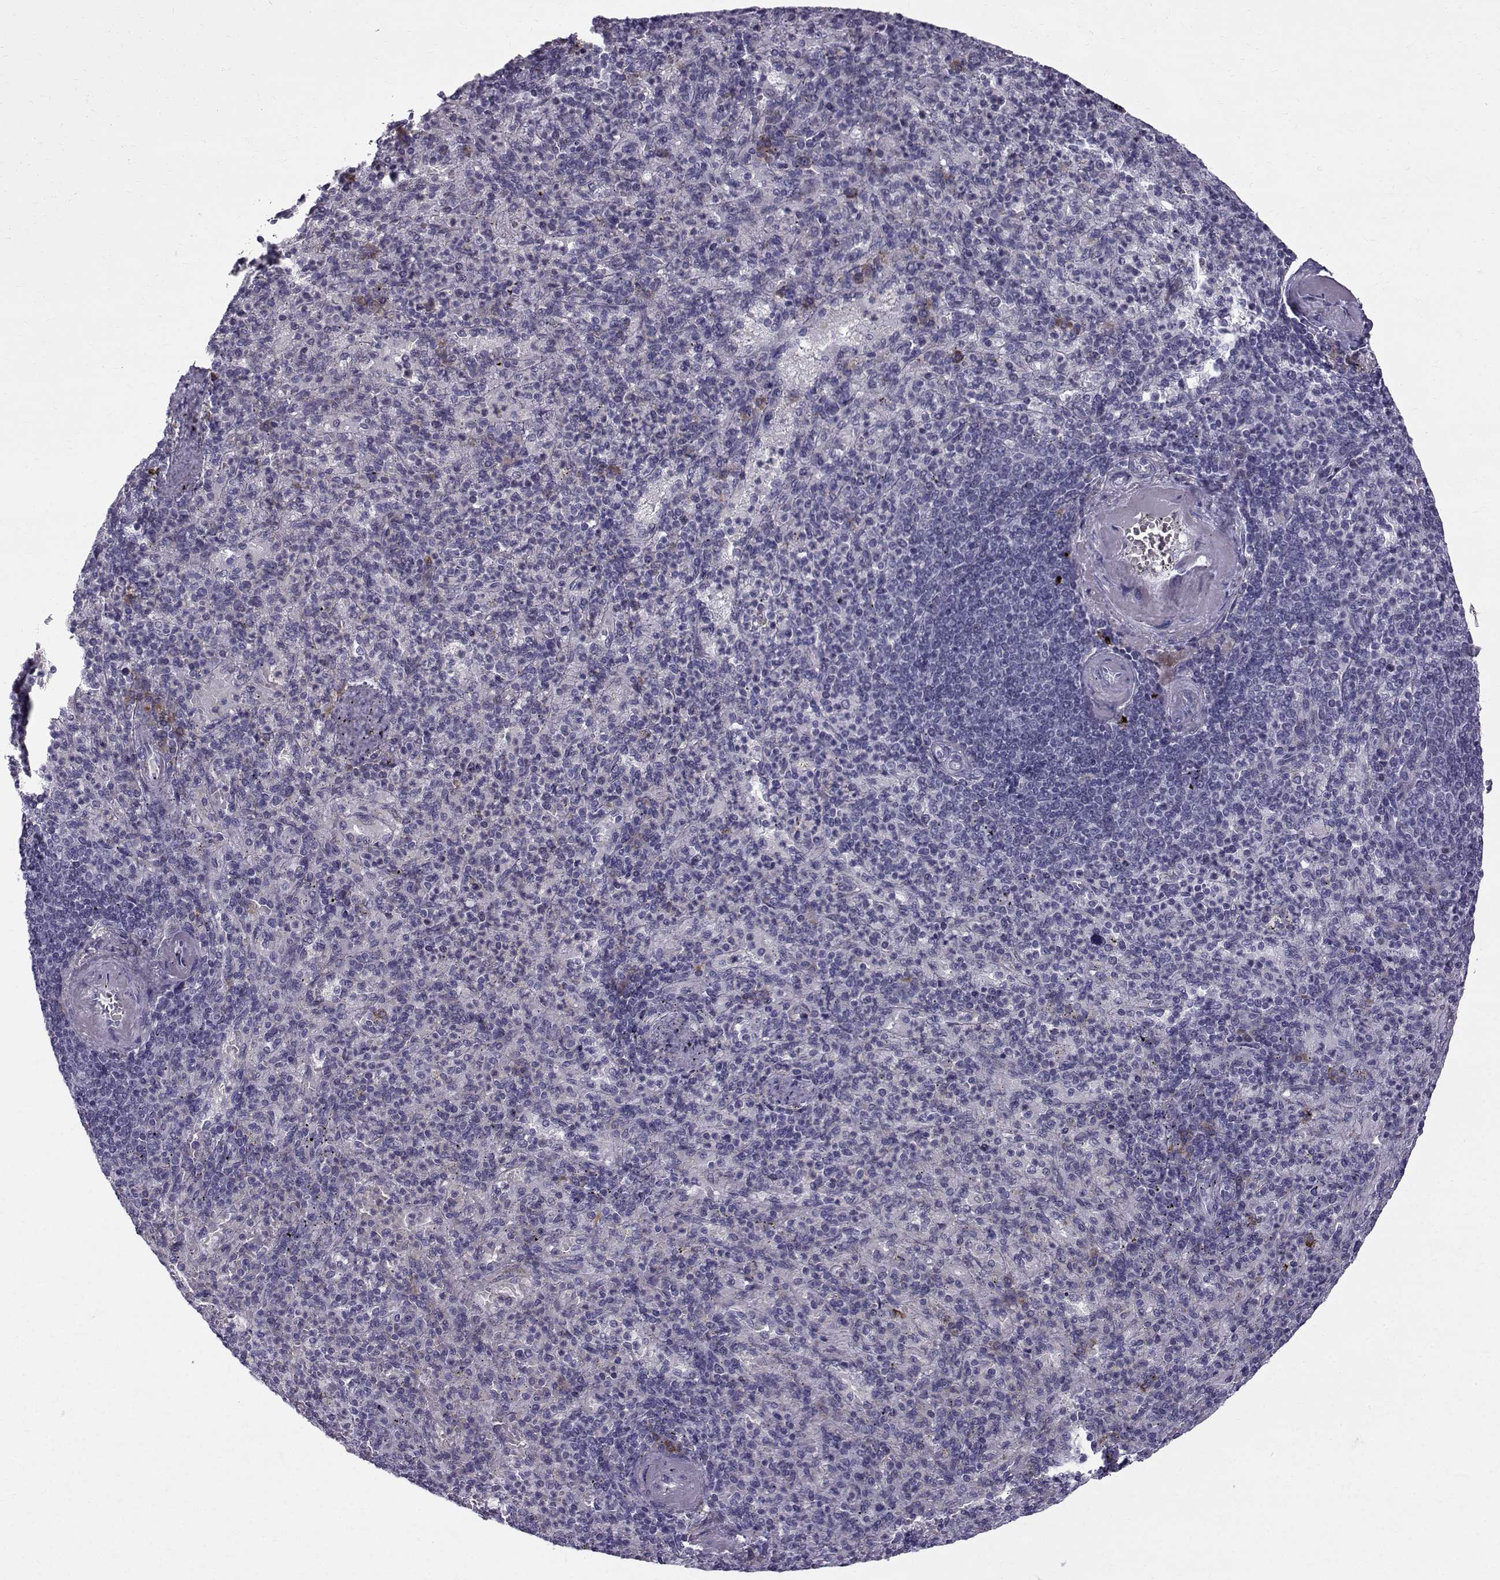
{"staining": {"intensity": "negative", "quantity": "none", "location": "none"}, "tissue": "spleen", "cell_type": "Cells in red pulp", "image_type": "normal", "snomed": [{"axis": "morphology", "description": "Normal tissue, NOS"}, {"axis": "topography", "description": "Spleen"}], "caption": "Immunohistochemistry photomicrograph of normal human spleen stained for a protein (brown), which shows no staining in cells in red pulp. Nuclei are stained in blue.", "gene": "ROPN1B", "patient": {"sex": "female", "age": 74}}